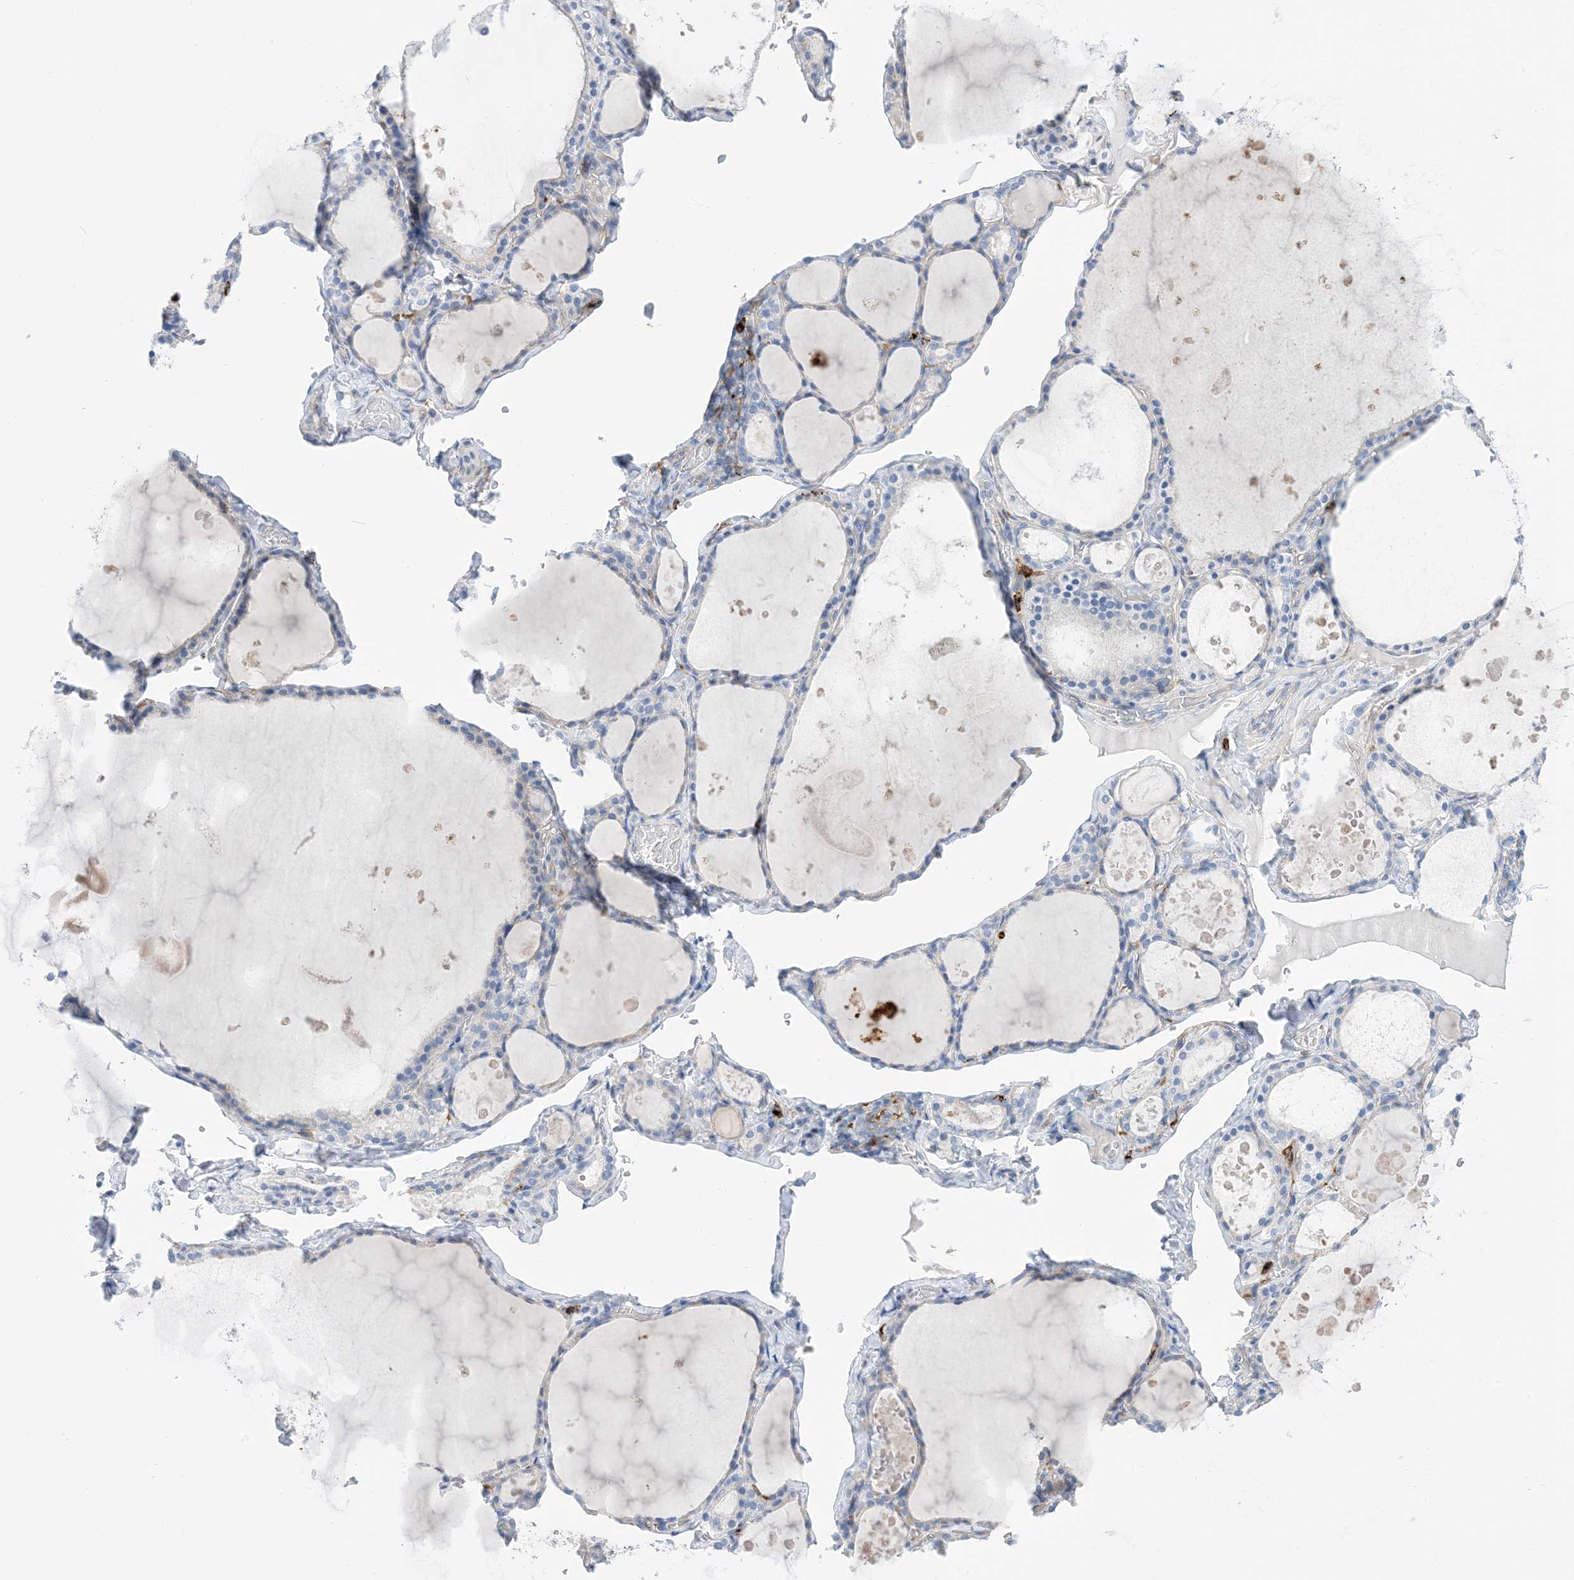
{"staining": {"intensity": "negative", "quantity": "none", "location": "none"}, "tissue": "thyroid gland", "cell_type": "Glandular cells", "image_type": "normal", "snomed": [{"axis": "morphology", "description": "Normal tissue, NOS"}, {"axis": "topography", "description": "Thyroid gland"}], "caption": "IHC image of unremarkable thyroid gland: human thyroid gland stained with DAB (3,3'-diaminobenzidine) reveals no significant protein expression in glandular cells.", "gene": "DPH3", "patient": {"sex": "male", "age": 56}}